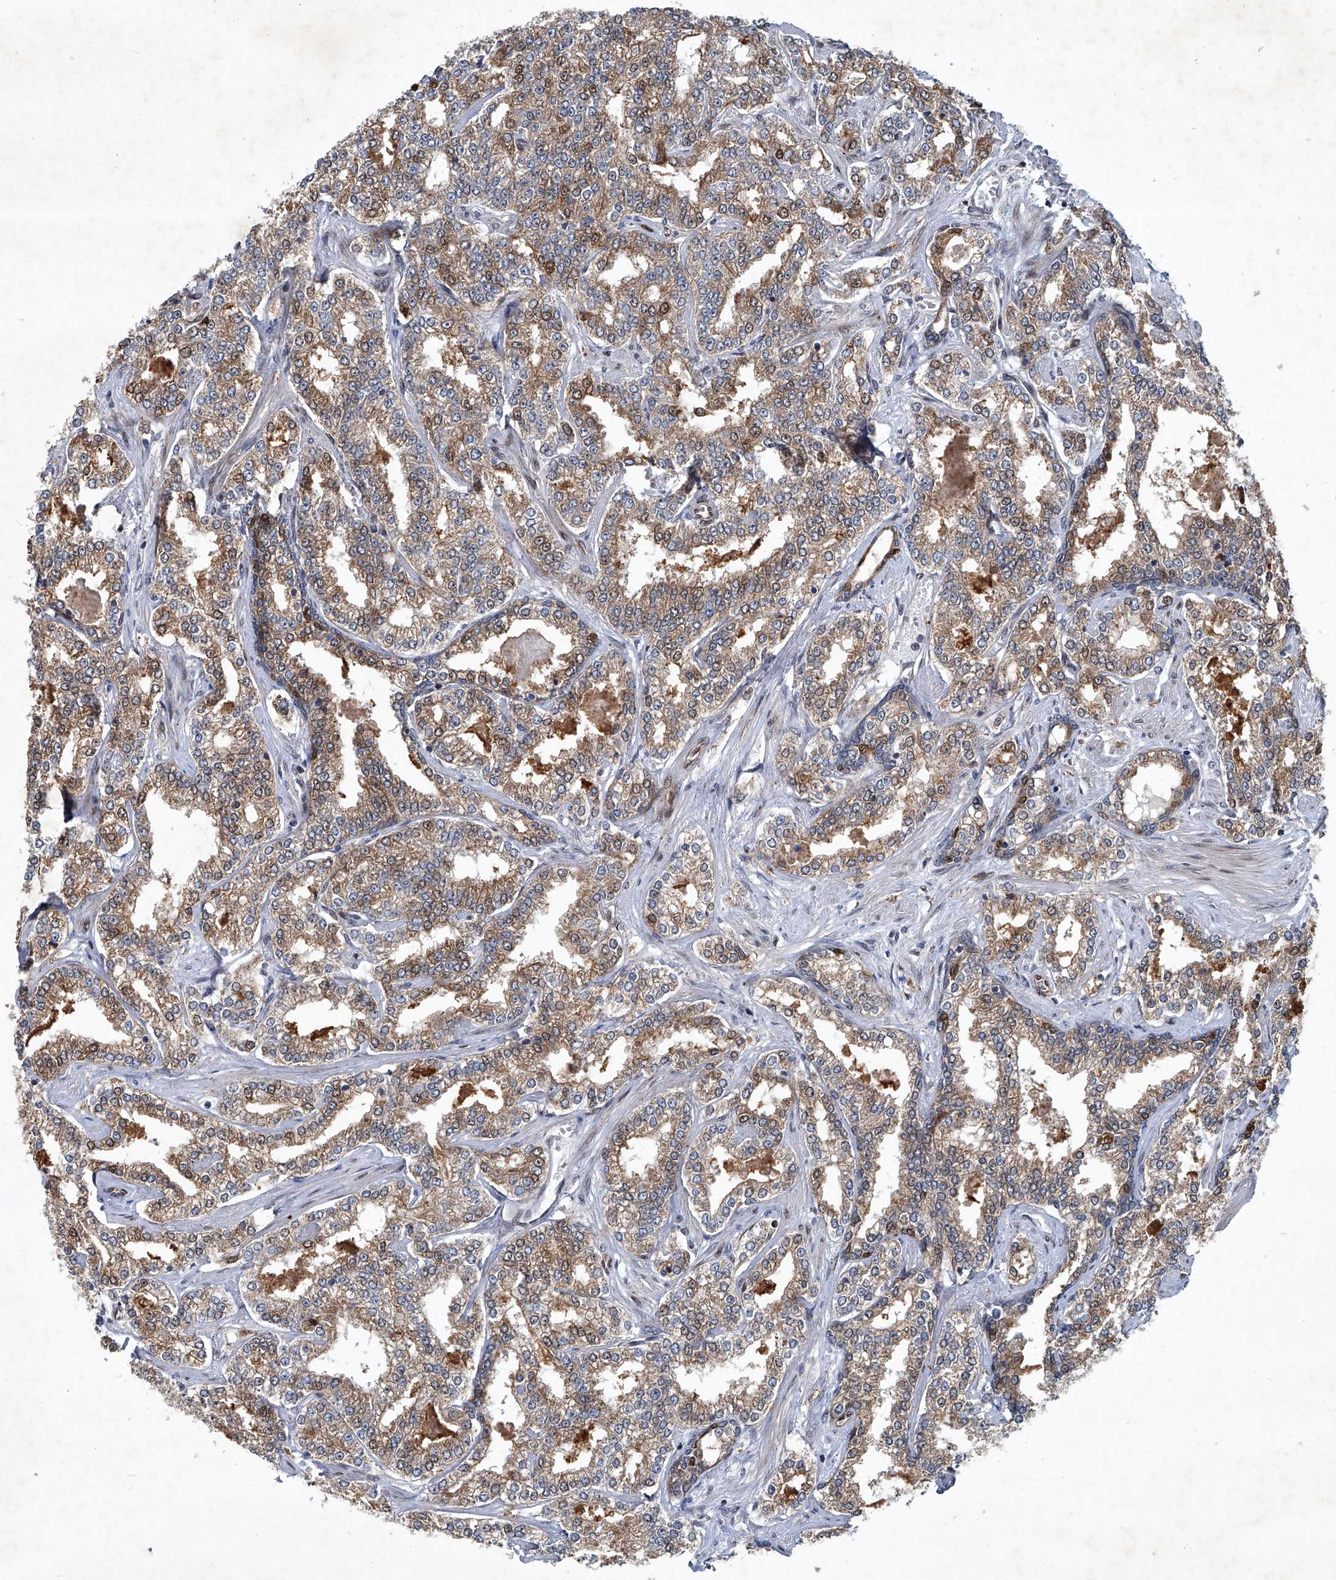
{"staining": {"intensity": "moderate", "quantity": ">75%", "location": "cytoplasmic/membranous,nuclear"}, "tissue": "prostate cancer", "cell_type": "Tumor cells", "image_type": "cancer", "snomed": [{"axis": "morphology", "description": "Normal tissue, NOS"}, {"axis": "morphology", "description": "Adenocarcinoma, High grade"}, {"axis": "topography", "description": "Prostate"}], "caption": "Protein staining demonstrates moderate cytoplasmic/membranous and nuclear expression in about >75% of tumor cells in prostate cancer (adenocarcinoma (high-grade)).", "gene": "GPR132", "patient": {"sex": "male", "age": 83}}